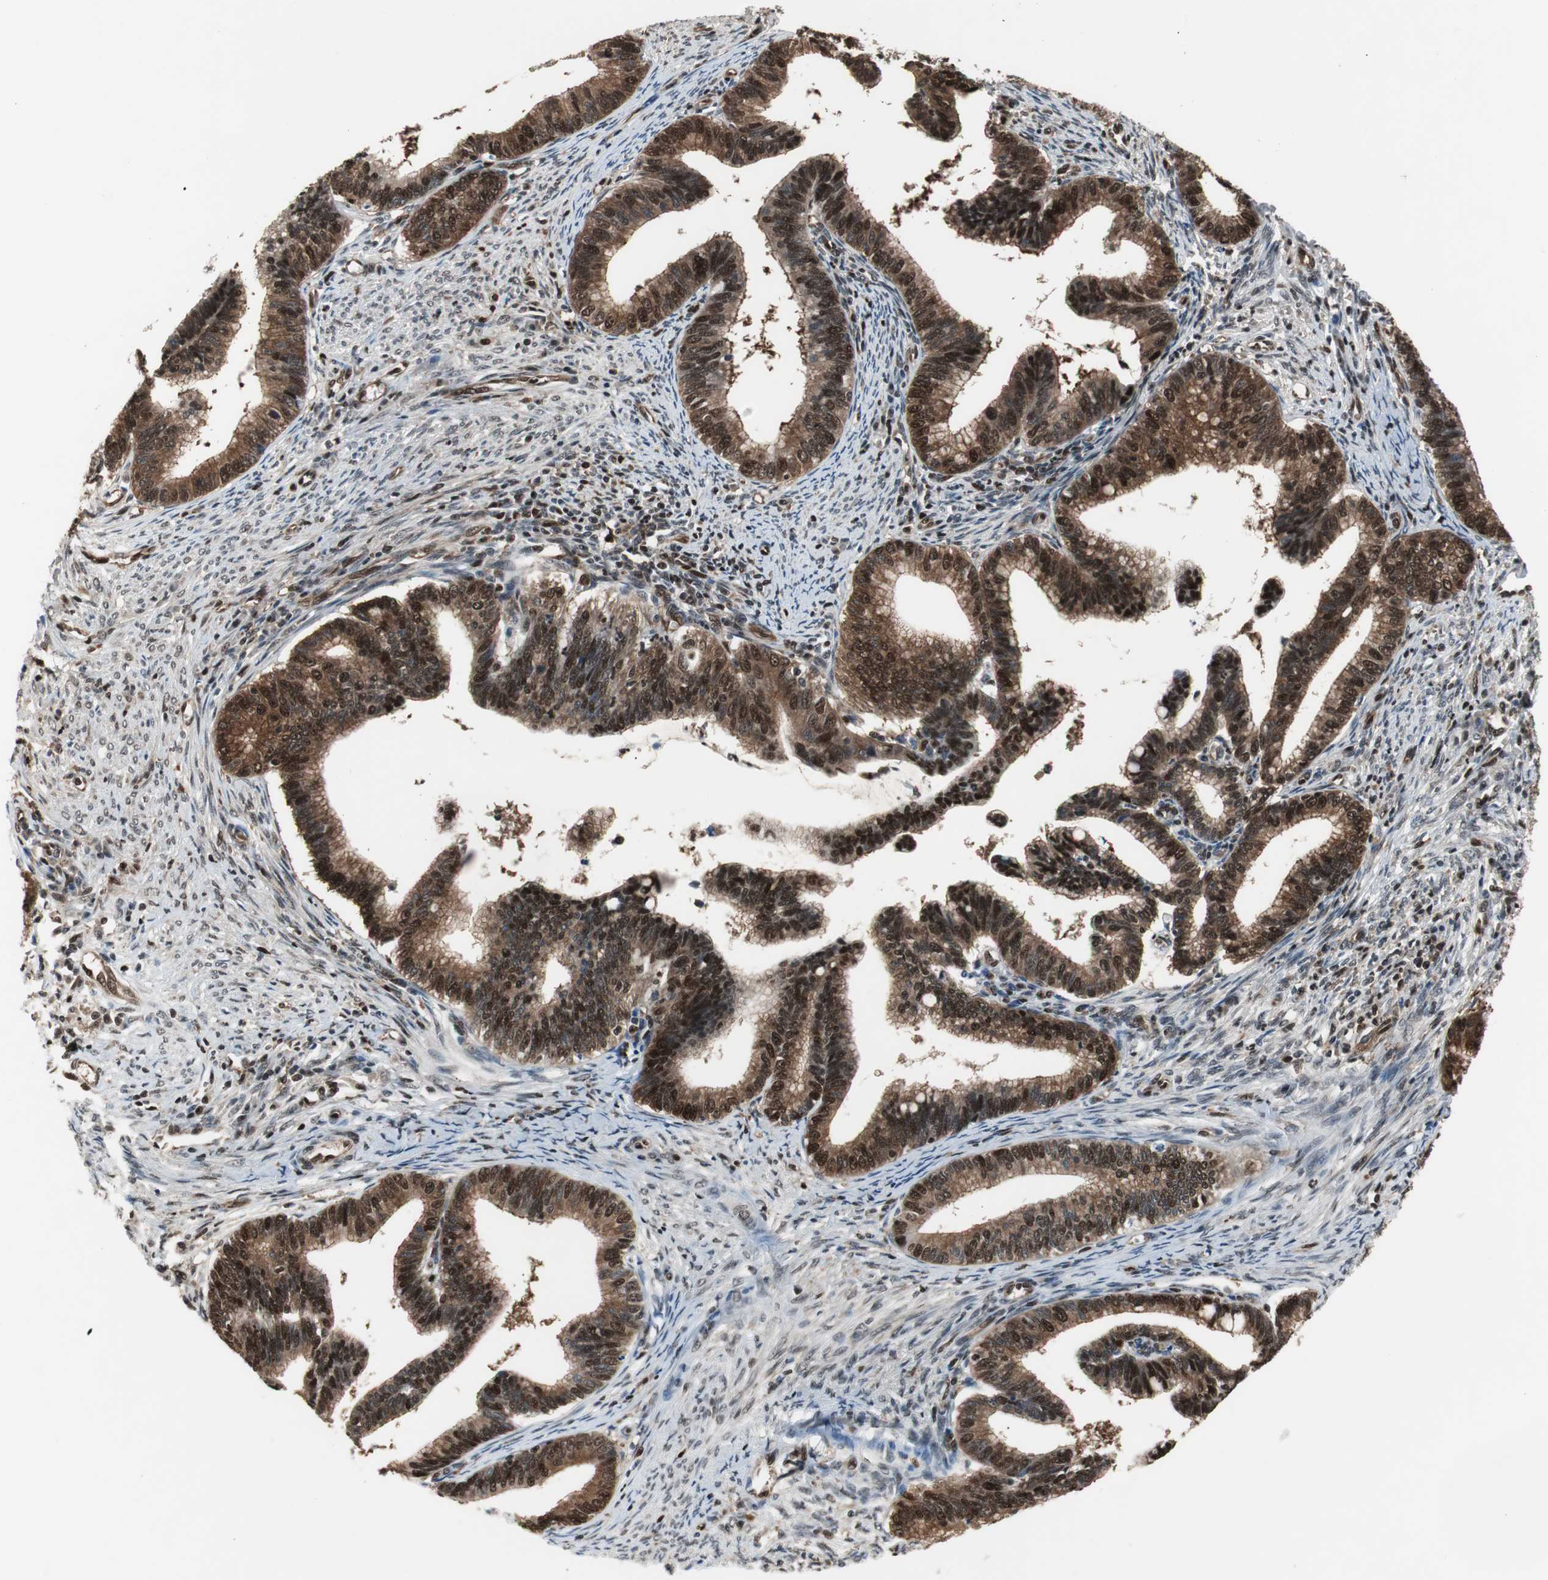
{"staining": {"intensity": "strong", "quantity": ">75%", "location": "cytoplasmic/membranous,nuclear"}, "tissue": "cervical cancer", "cell_type": "Tumor cells", "image_type": "cancer", "snomed": [{"axis": "morphology", "description": "Adenocarcinoma, NOS"}, {"axis": "topography", "description": "Cervix"}], "caption": "There is high levels of strong cytoplasmic/membranous and nuclear positivity in tumor cells of cervical adenocarcinoma, as demonstrated by immunohistochemical staining (brown color).", "gene": "ACLY", "patient": {"sex": "female", "age": 36}}